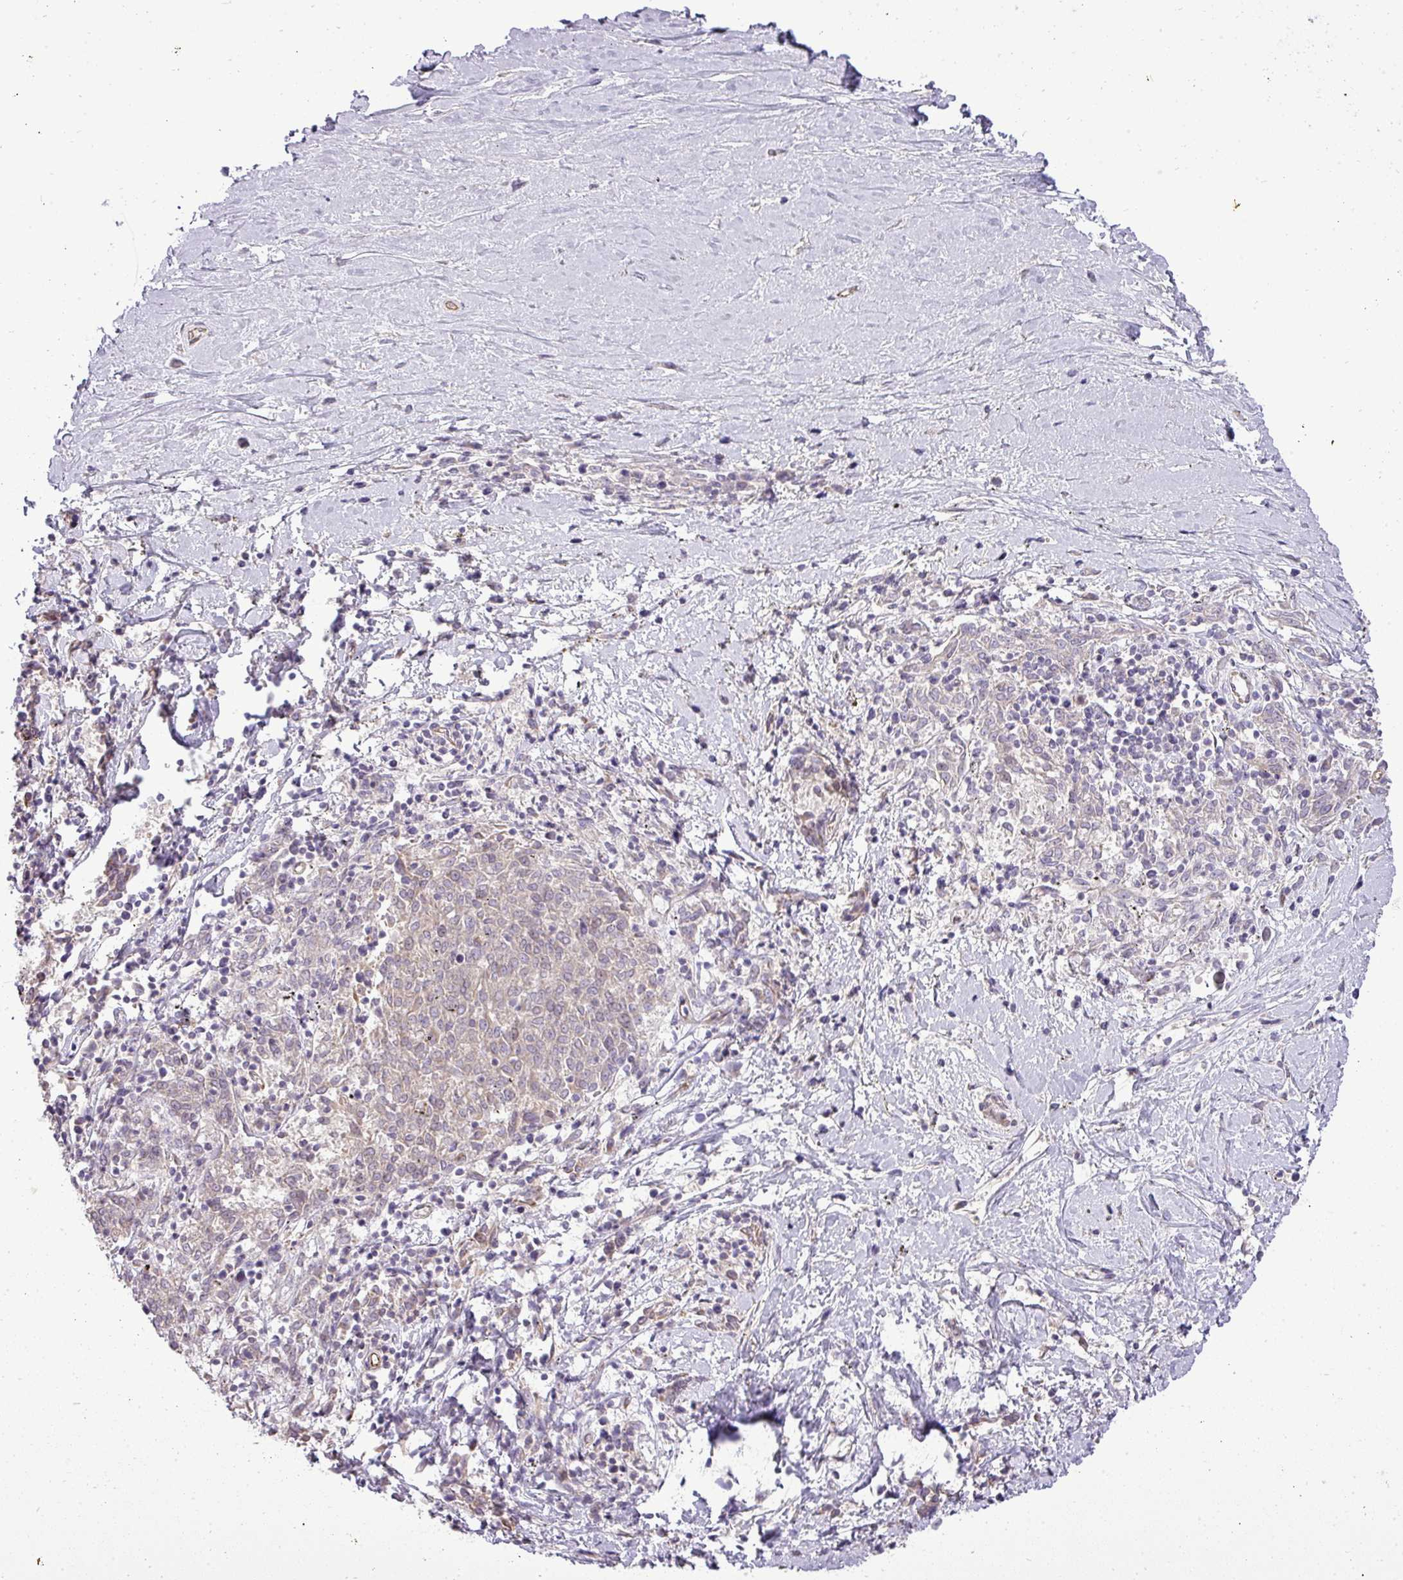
{"staining": {"intensity": "weak", "quantity": "<25%", "location": "cytoplasmic/membranous"}, "tissue": "melanoma", "cell_type": "Tumor cells", "image_type": "cancer", "snomed": [{"axis": "morphology", "description": "Malignant melanoma, NOS"}, {"axis": "topography", "description": "Skin"}], "caption": "Tumor cells show no significant staining in melanoma.", "gene": "PDRG1", "patient": {"sex": "female", "age": 72}}